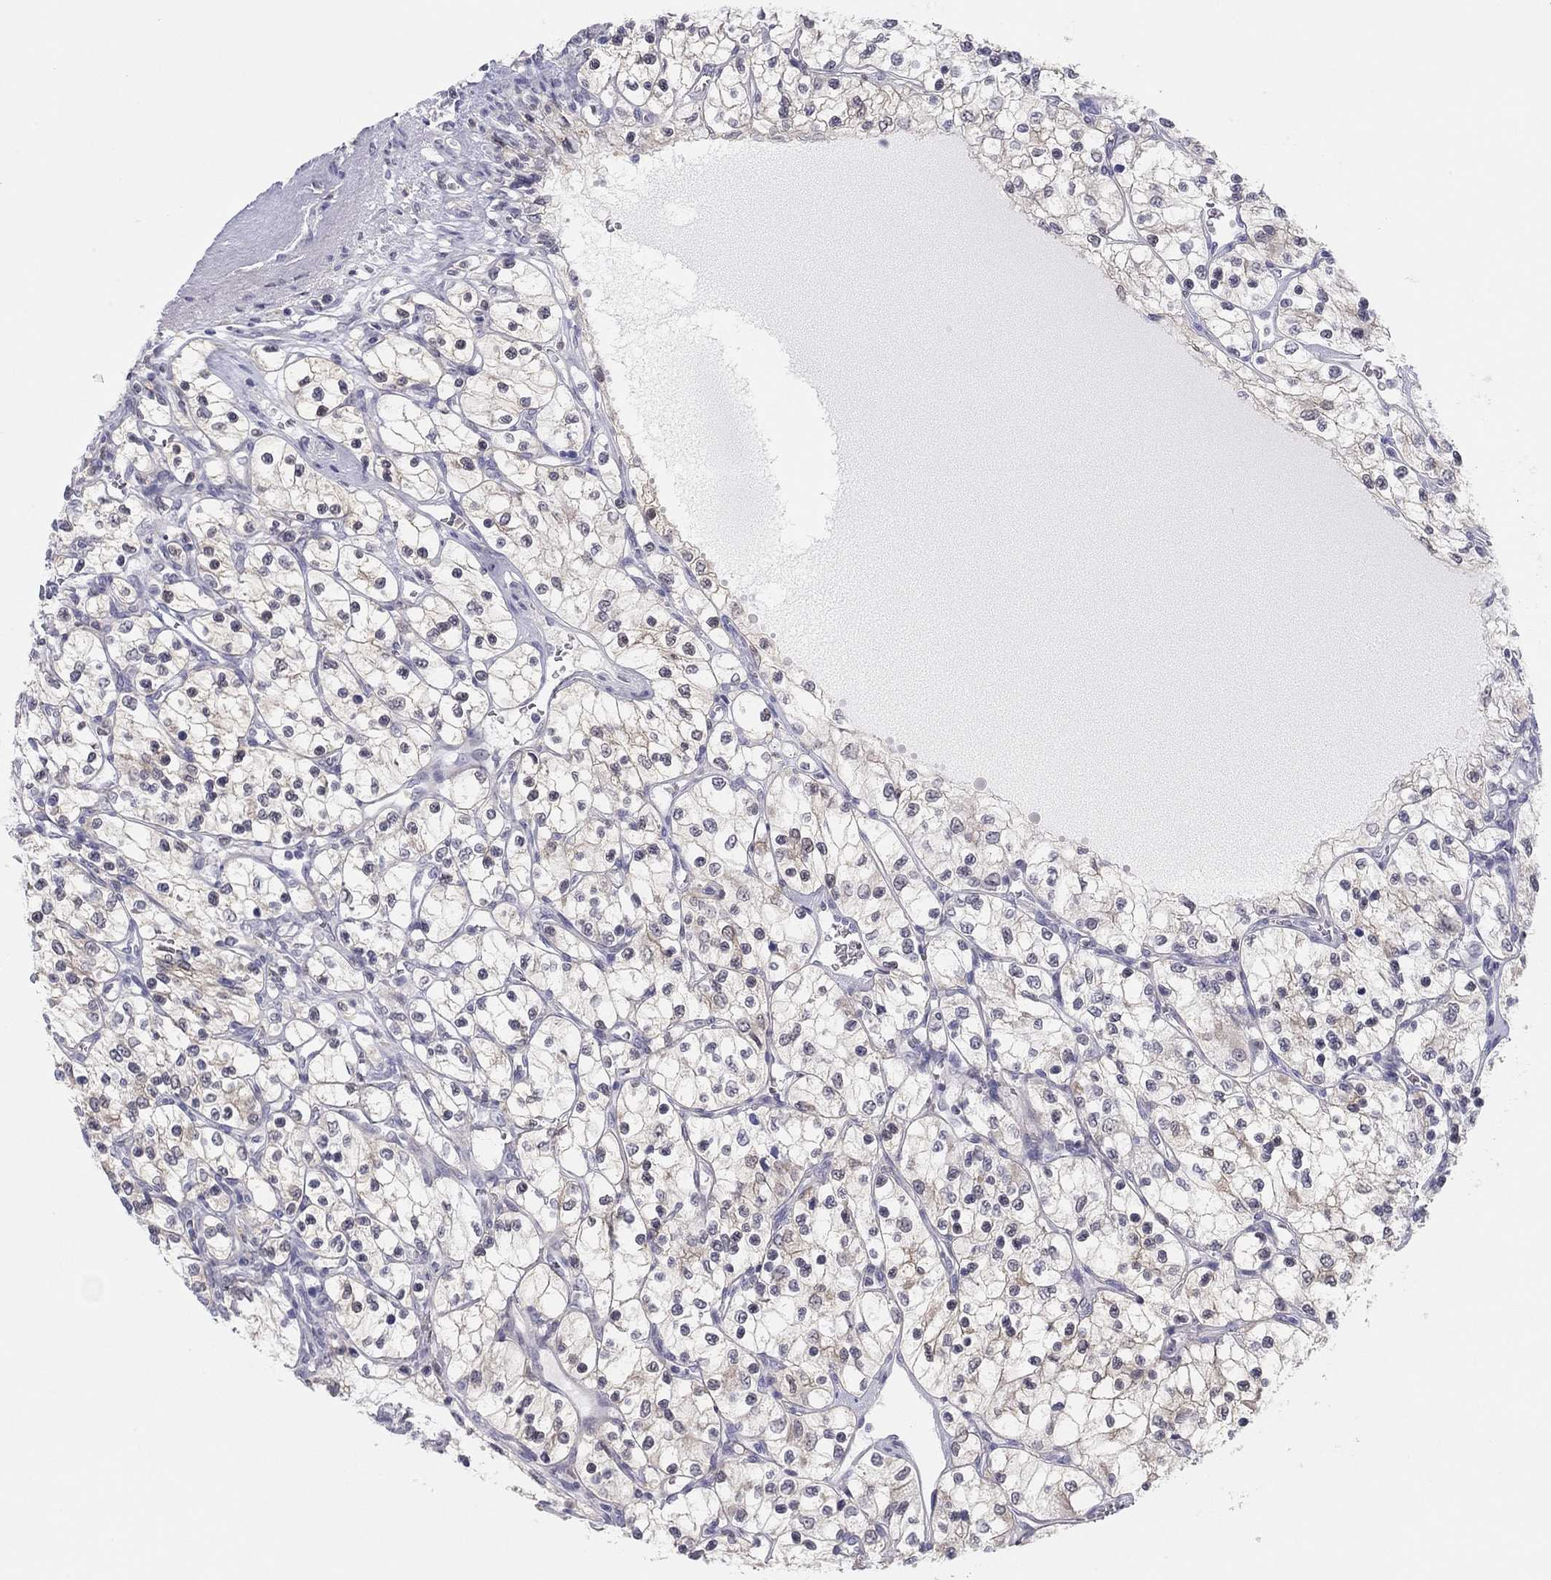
{"staining": {"intensity": "negative", "quantity": "none", "location": "none"}, "tissue": "renal cancer", "cell_type": "Tumor cells", "image_type": "cancer", "snomed": [{"axis": "morphology", "description": "Adenocarcinoma, NOS"}, {"axis": "topography", "description": "Kidney"}], "caption": "DAB immunohistochemical staining of renal cancer (adenocarcinoma) exhibits no significant staining in tumor cells.", "gene": "PDXK", "patient": {"sex": "female", "age": 69}}